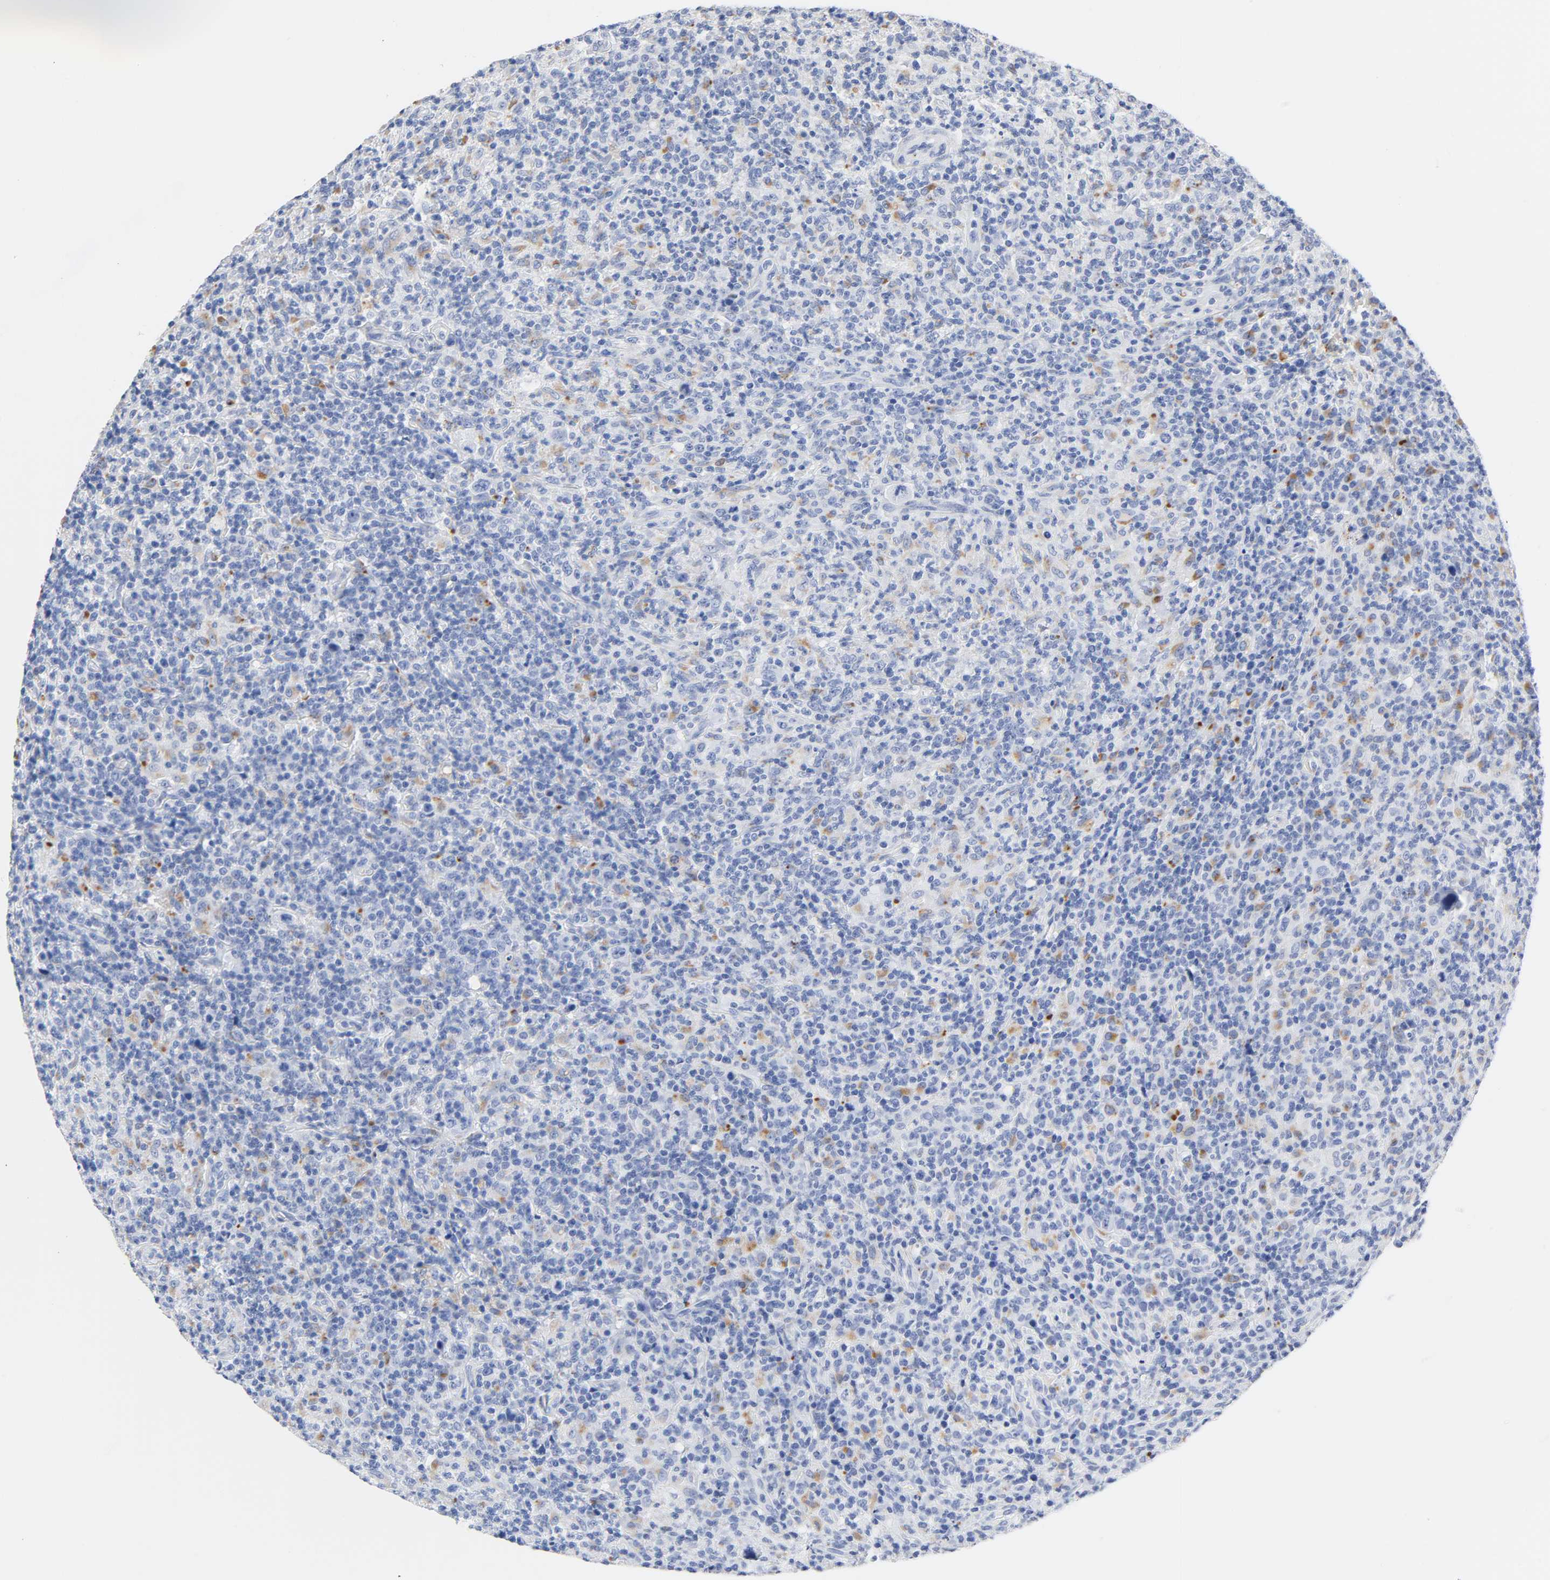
{"staining": {"intensity": "moderate", "quantity": "<25%", "location": "cytoplasmic/membranous"}, "tissue": "lymphoma", "cell_type": "Tumor cells", "image_type": "cancer", "snomed": [{"axis": "morphology", "description": "Hodgkin's disease, NOS"}, {"axis": "topography", "description": "Lymph node"}], "caption": "Immunohistochemical staining of human Hodgkin's disease displays low levels of moderate cytoplasmic/membranous protein staining in approximately <25% of tumor cells.", "gene": "PLP1", "patient": {"sex": "male", "age": 65}}